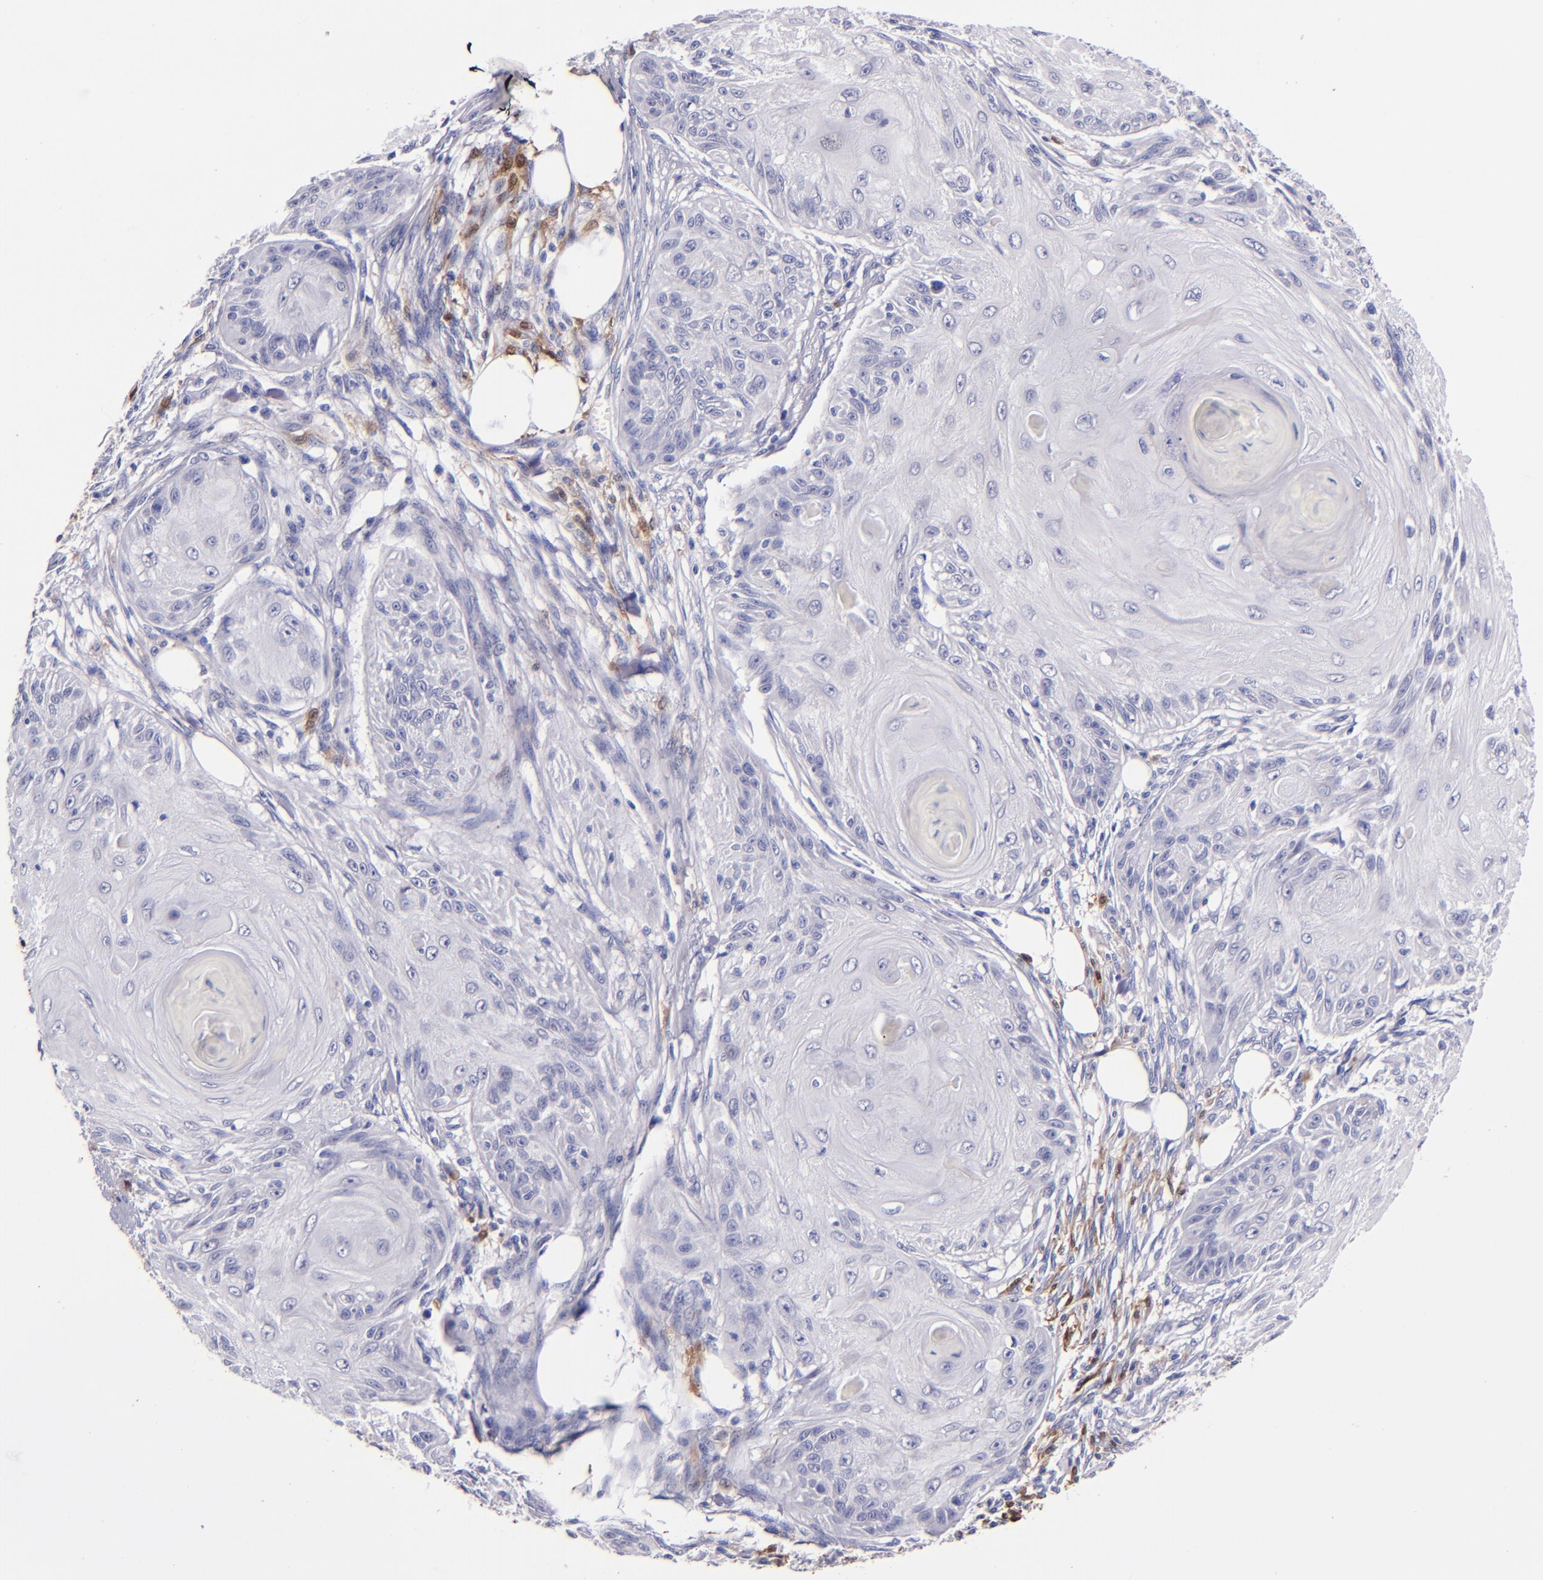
{"staining": {"intensity": "negative", "quantity": "none", "location": "none"}, "tissue": "skin cancer", "cell_type": "Tumor cells", "image_type": "cancer", "snomed": [{"axis": "morphology", "description": "Squamous cell carcinoma, NOS"}, {"axis": "topography", "description": "Skin"}], "caption": "High magnification brightfield microscopy of skin squamous cell carcinoma stained with DAB (3,3'-diaminobenzidine) (brown) and counterstained with hematoxylin (blue): tumor cells show no significant staining.", "gene": "F13A1", "patient": {"sex": "female", "age": 88}}